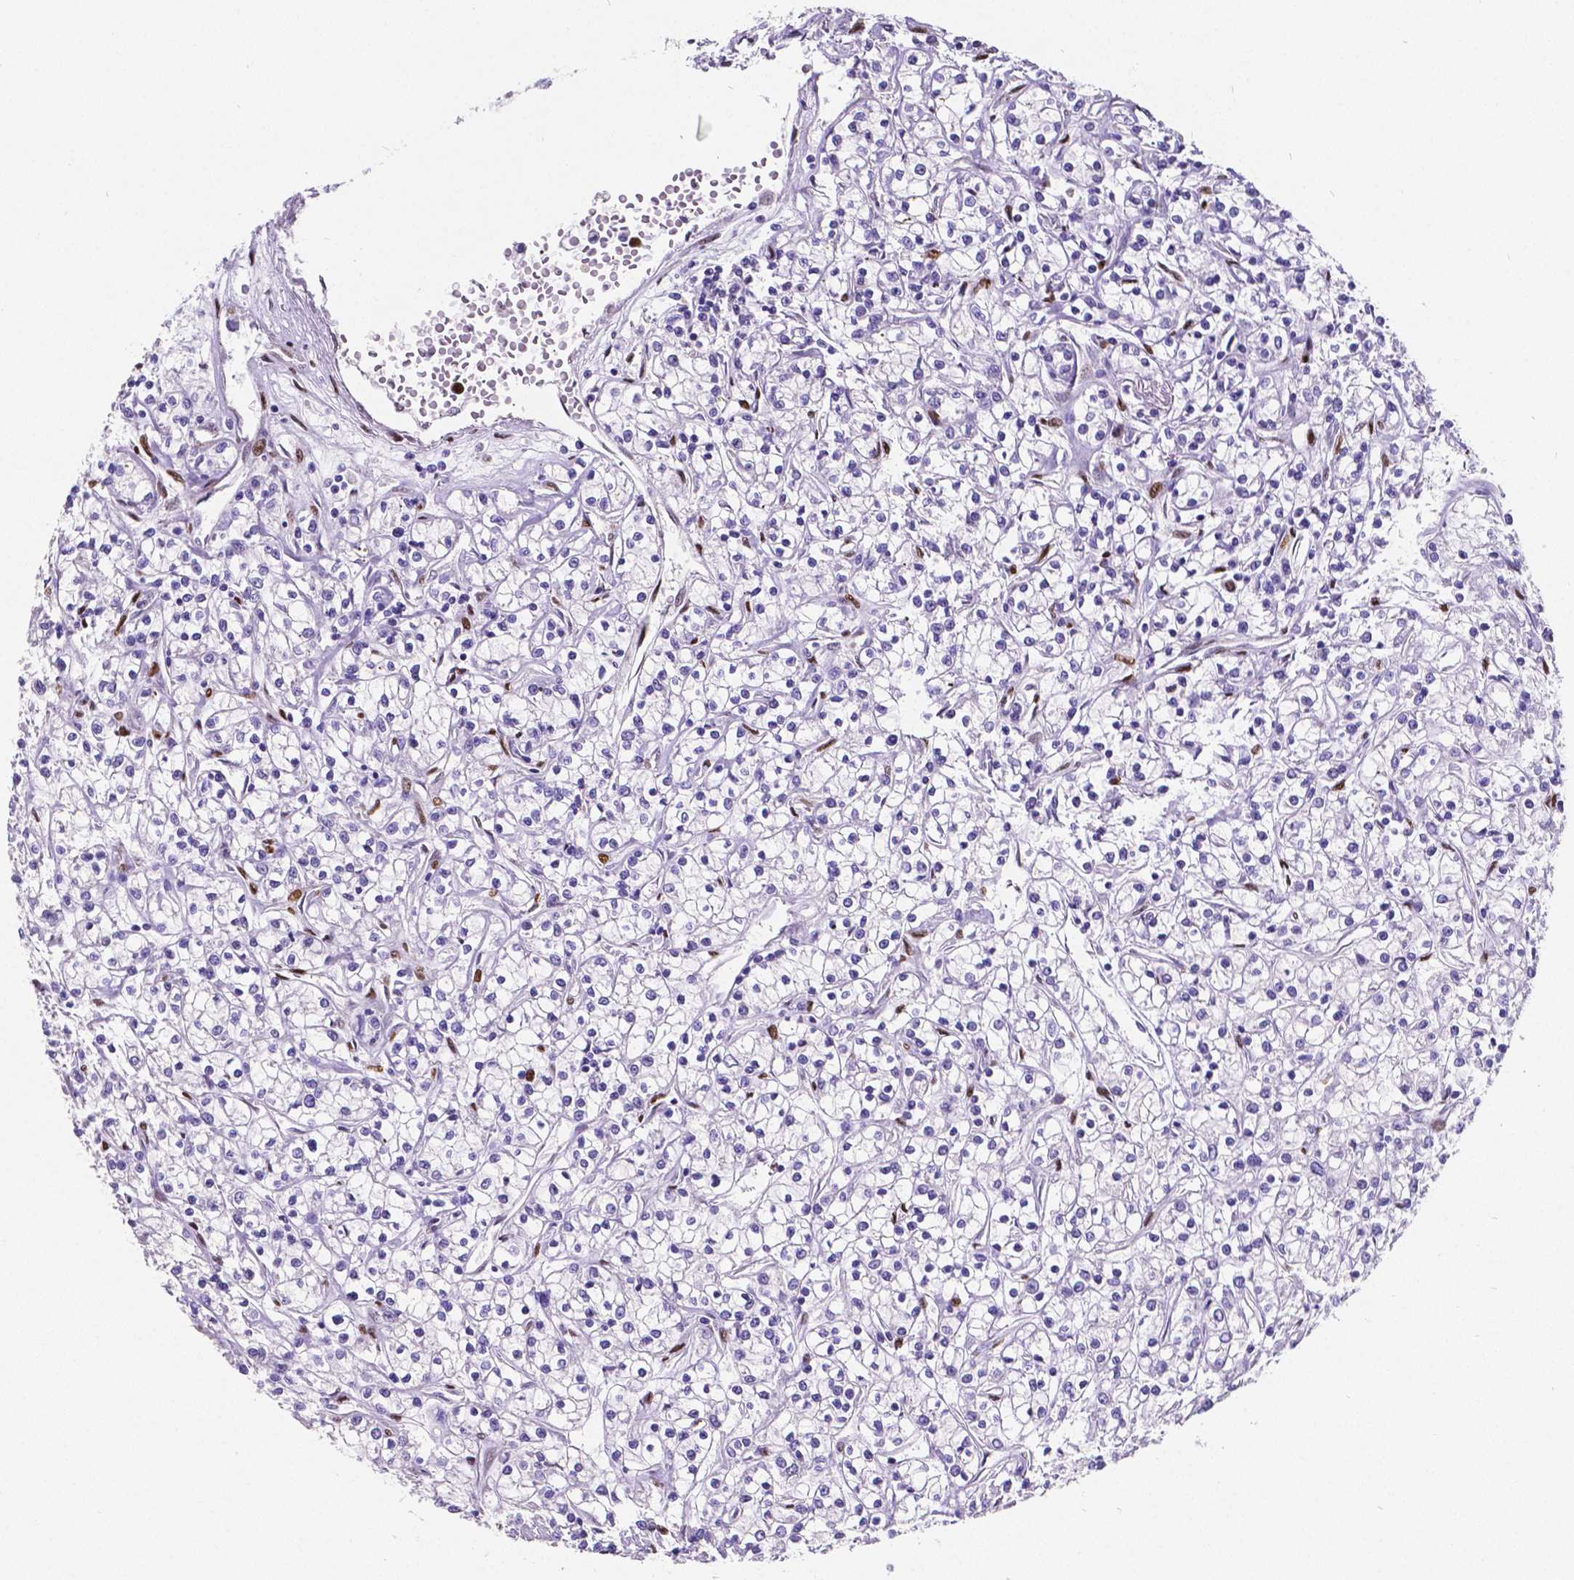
{"staining": {"intensity": "negative", "quantity": "none", "location": "none"}, "tissue": "renal cancer", "cell_type": "Tumor cells", "image_type": "cancer", "snomed": [{"axis": "morphology", "description": "Adenocarcinoma, NOS"}, {"axis": "topography", "description": "Kidney"}], "caption": "This is a histopathology image of immunohistochemistry (IHC) staining of adenocarcinoma (renal), which shows no positivity in tumor cells. The staining was performed using DAB (3,3'-diaminobenzidine) to visualize the protein expression in brown, while the nuclei were stained in blue with hematoxylin (Magnification: 20x).", "gene": "MEF2C", "patient": {"sex": "female", "age": 59}}